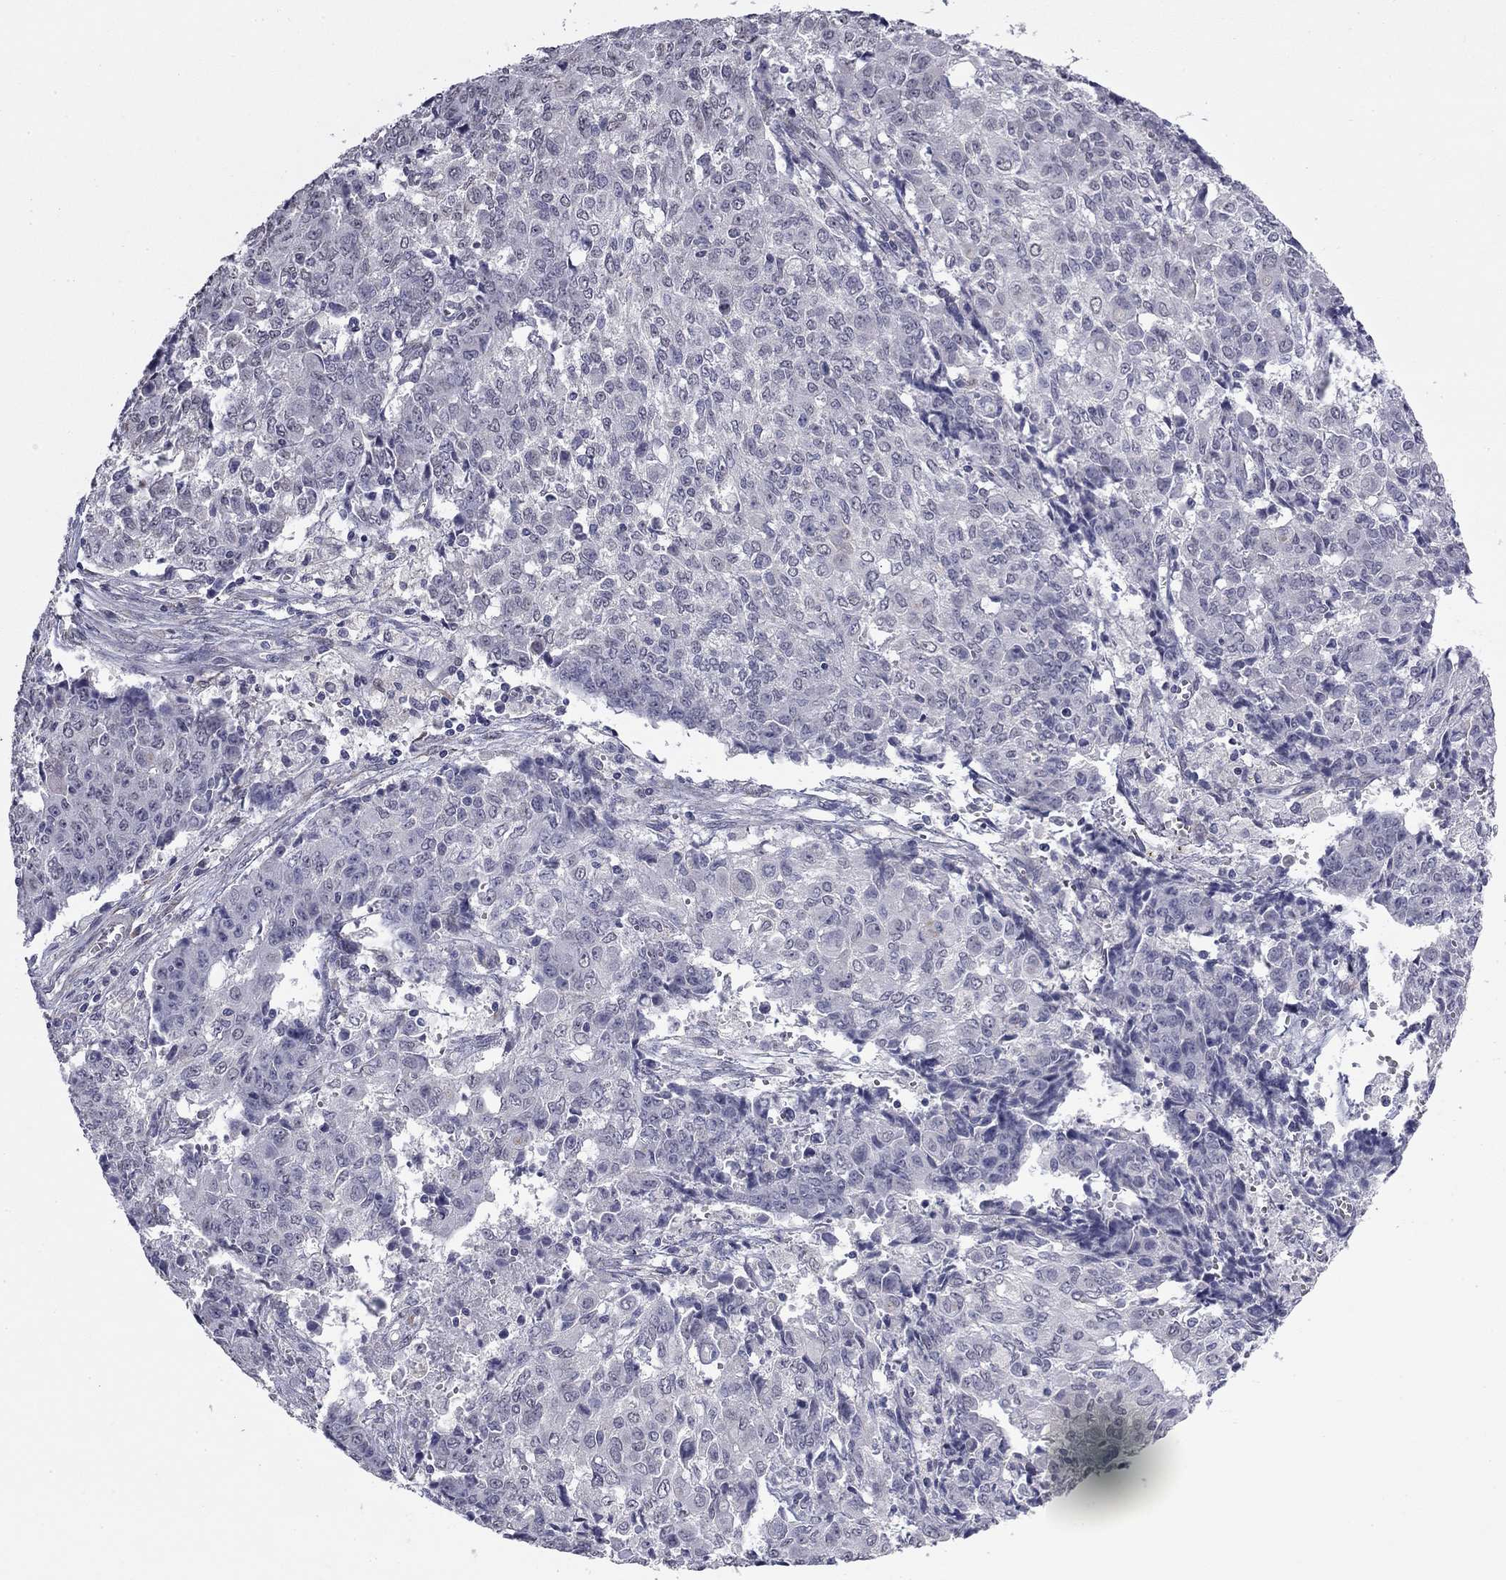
{"staining": {"intensity": "negative", "quantity": "none", "location": "none"}, "tissue": "ovarian cancer", "cell_type": "Tumor cells", "image_type": "cancer", "snomed": [{"axis": "morphology", "description": "Carcinoma, endometroid"}, {"axis": "topography", "description": "Ovary"}], "caption": "Photomicrograph shows no protein expression in tumor cells of ovarian endometroid carcinoma tissue.", "gene": "PRRT2", "patient": {"sex": "female", "age": 42}}